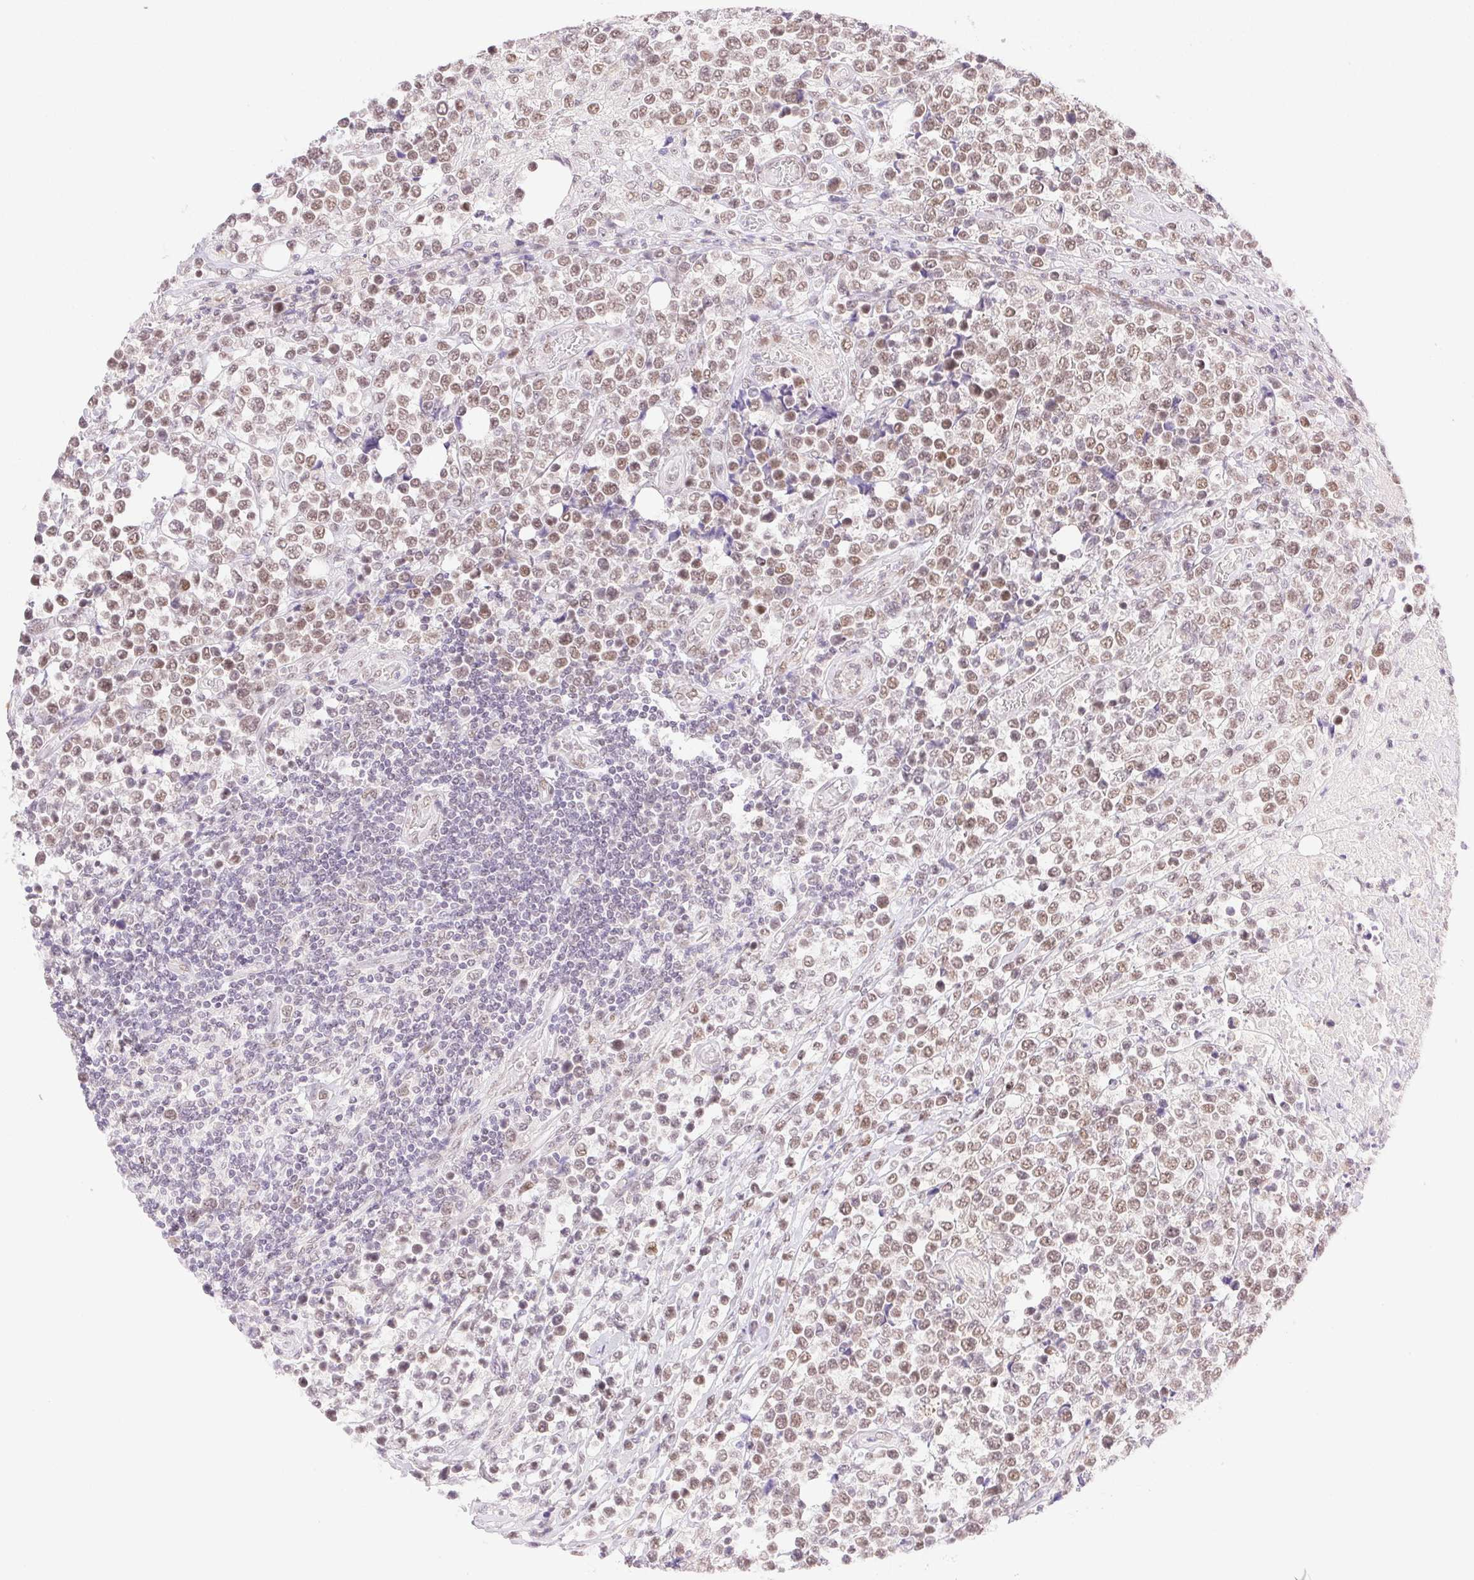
{"staining": {"intensity": "moderate", "quantity": "25%-75%", "location": "nuclear"}, "tissue": "lymphoma", "cell_type": "Tumor cells", "image_type": "cancer", "snomed": [{"axis": "morphology", "description": "Malignant lymphoma, non-Hodgkin's type, High grade"}, {"axis": "topography", "description": "Soft tissue"}], "caption": "Lymphoma stained for a protein displays moderate nuclear positivity in tumor cells. (IHC, brightfield microscopy, high magnification).", "gene": "H2AZ2", "patient": {"sex": "female", "age": 56}}